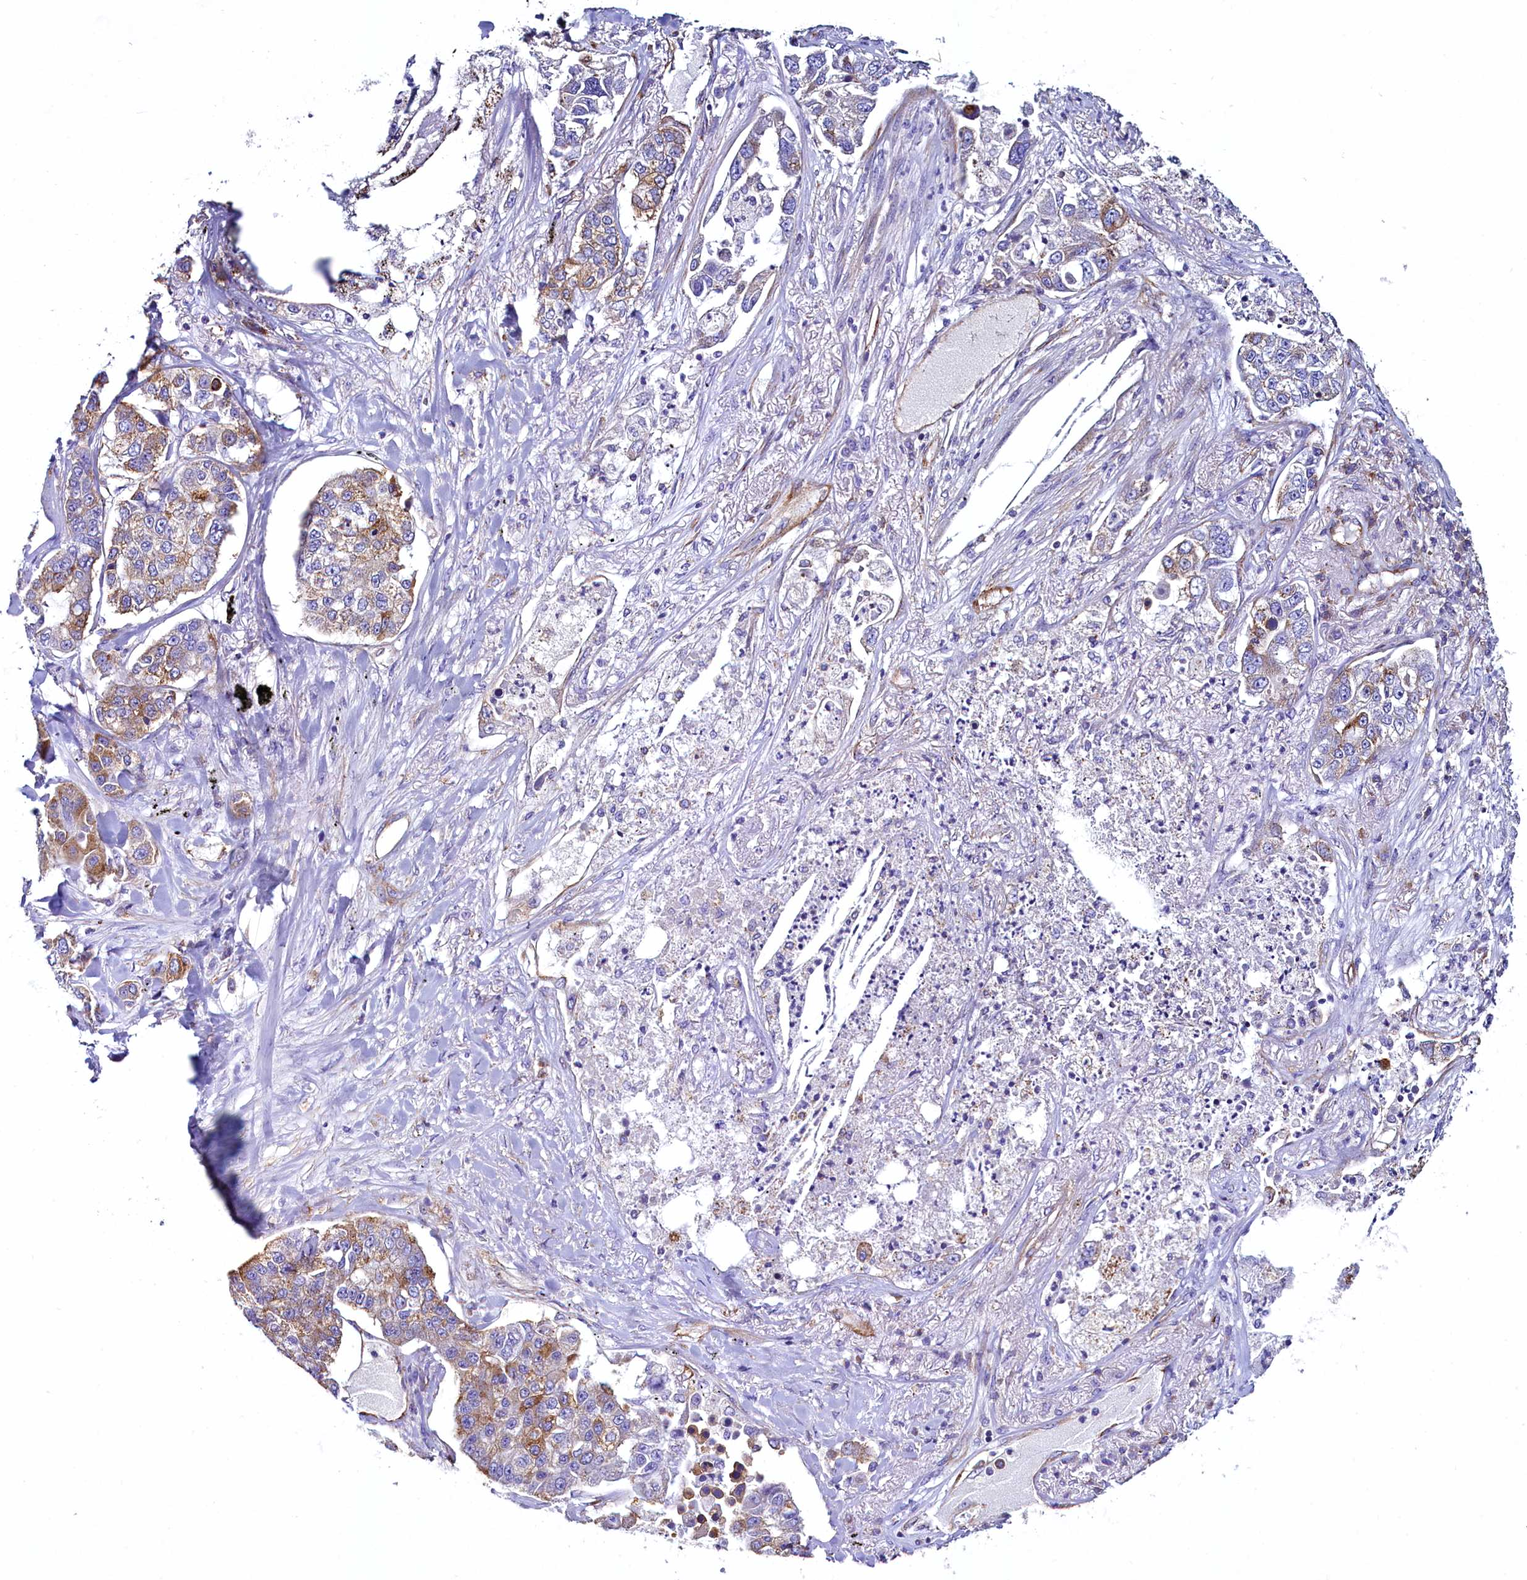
{"staining": {"intensity": "moderate", "quantity": "<25%", "location": "cytoplasmic/membranous"}, "tissue": "lung cancer", "cell_type": "Tumor cells", "image_type": "cancer", "snomed": [{"axis": "morphology", "description": "Adenocarcinoma, NOS"}, {"axis": "topography", "description": "Lung"}], "caption": "The image exhibits a brown stain indicating the presence of a protein in the cytoplasmic/membranous of tumor cells in adenocarcinoma (lung). Nuclei are stained in blue.", "gene": "GPR21", "patient": {"sex": "male", "age": 49}}